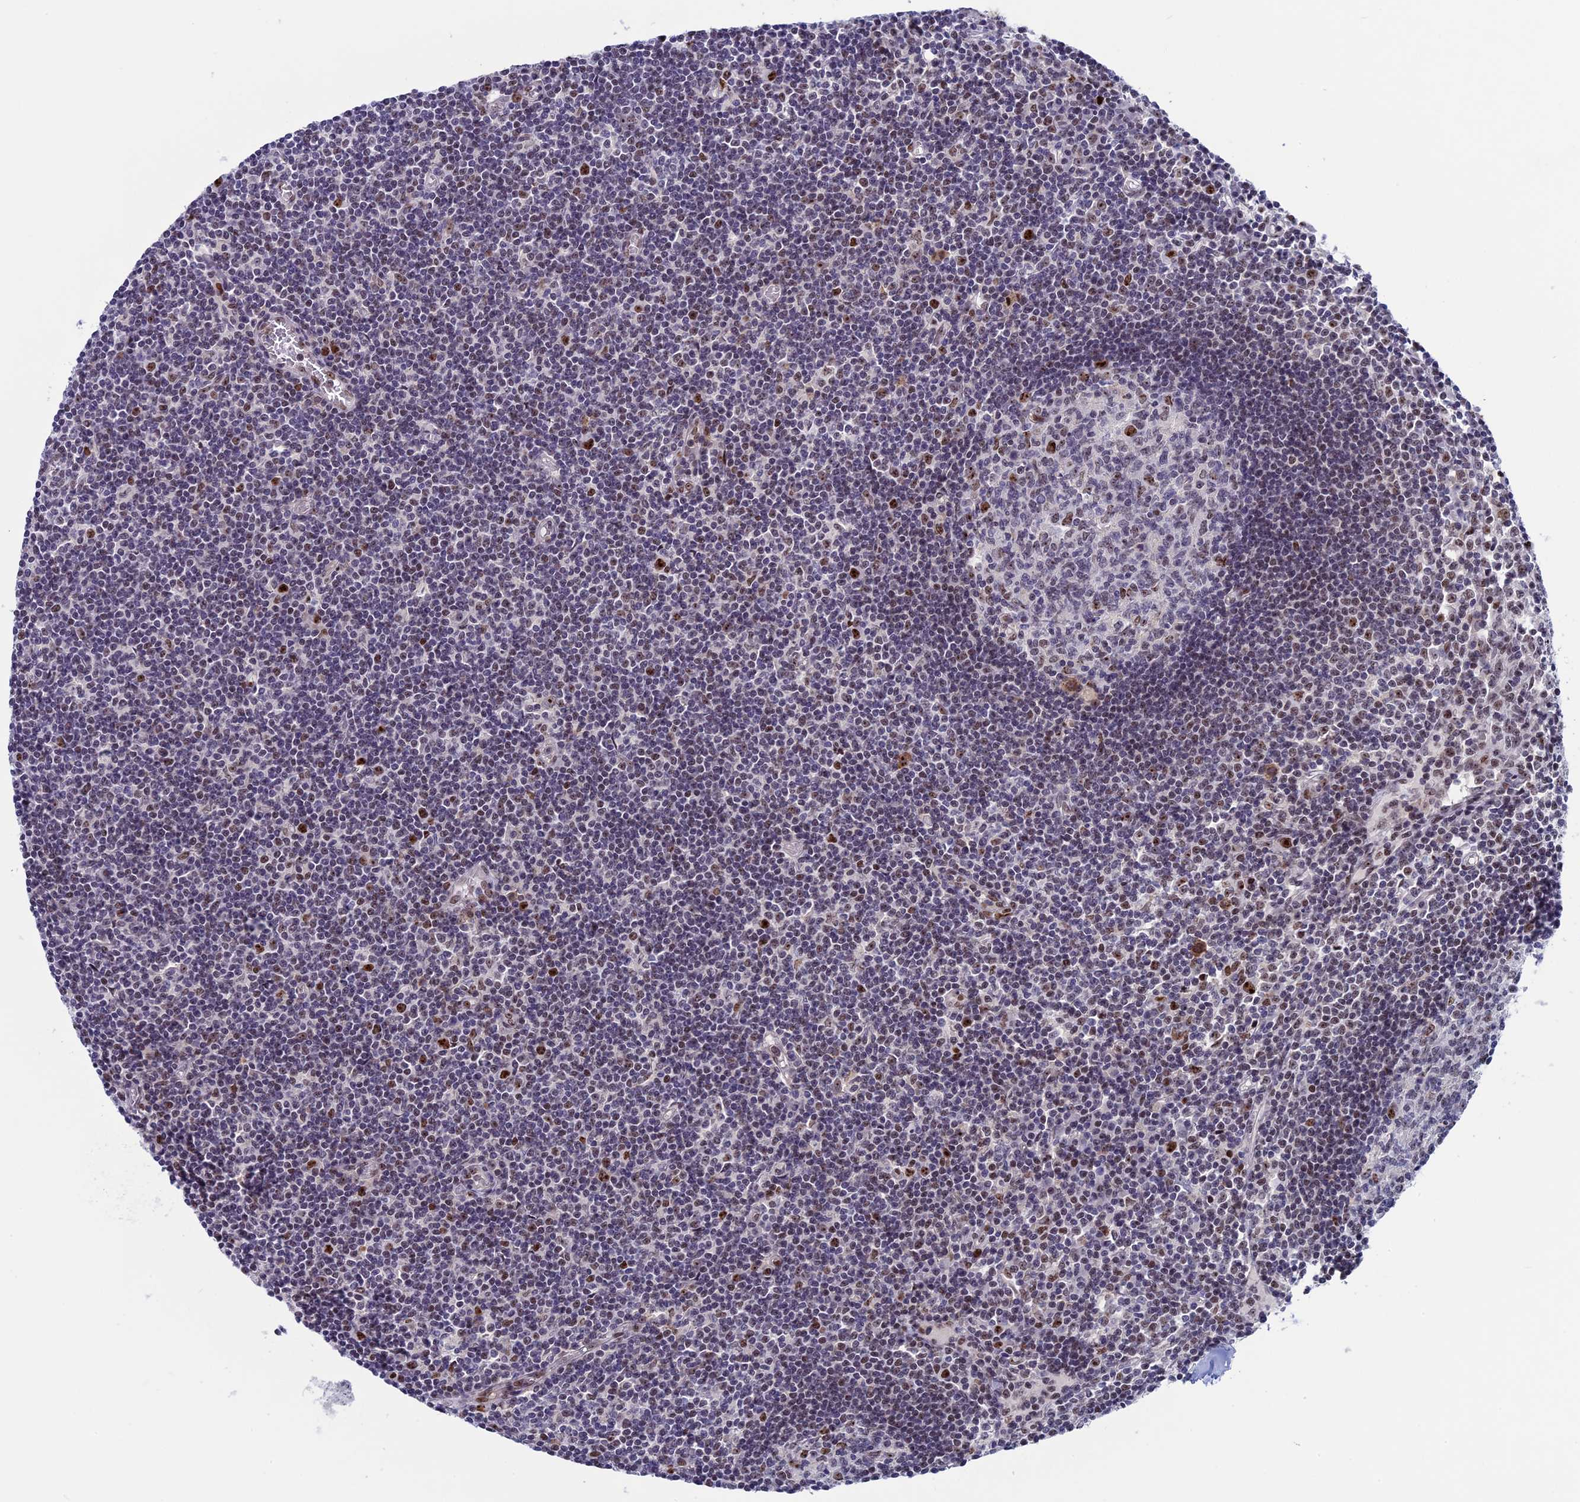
{"staining": {"intensity": "moderate", "quantity": "25%-75%", "location": "nuclear"}, "tissue": "lymph node", "cell_type": "Germinal center cells", "image_type": "normal", "snomed": [{"axis": "morphology", "description": "Normal tissue, NOS"}, {"axis": "topography", "description": "Lymph node"}], "caption": "A histopathology image of lymph node stained for a protein shows moderate nuclear brown staining in germinal center cells. (DAB (3,3'-diaminobenzidine) IHC with brightfield microscopy, high magnification).", "gene": "CCDC86", "patient": {"sex": "female", "age": 55}}